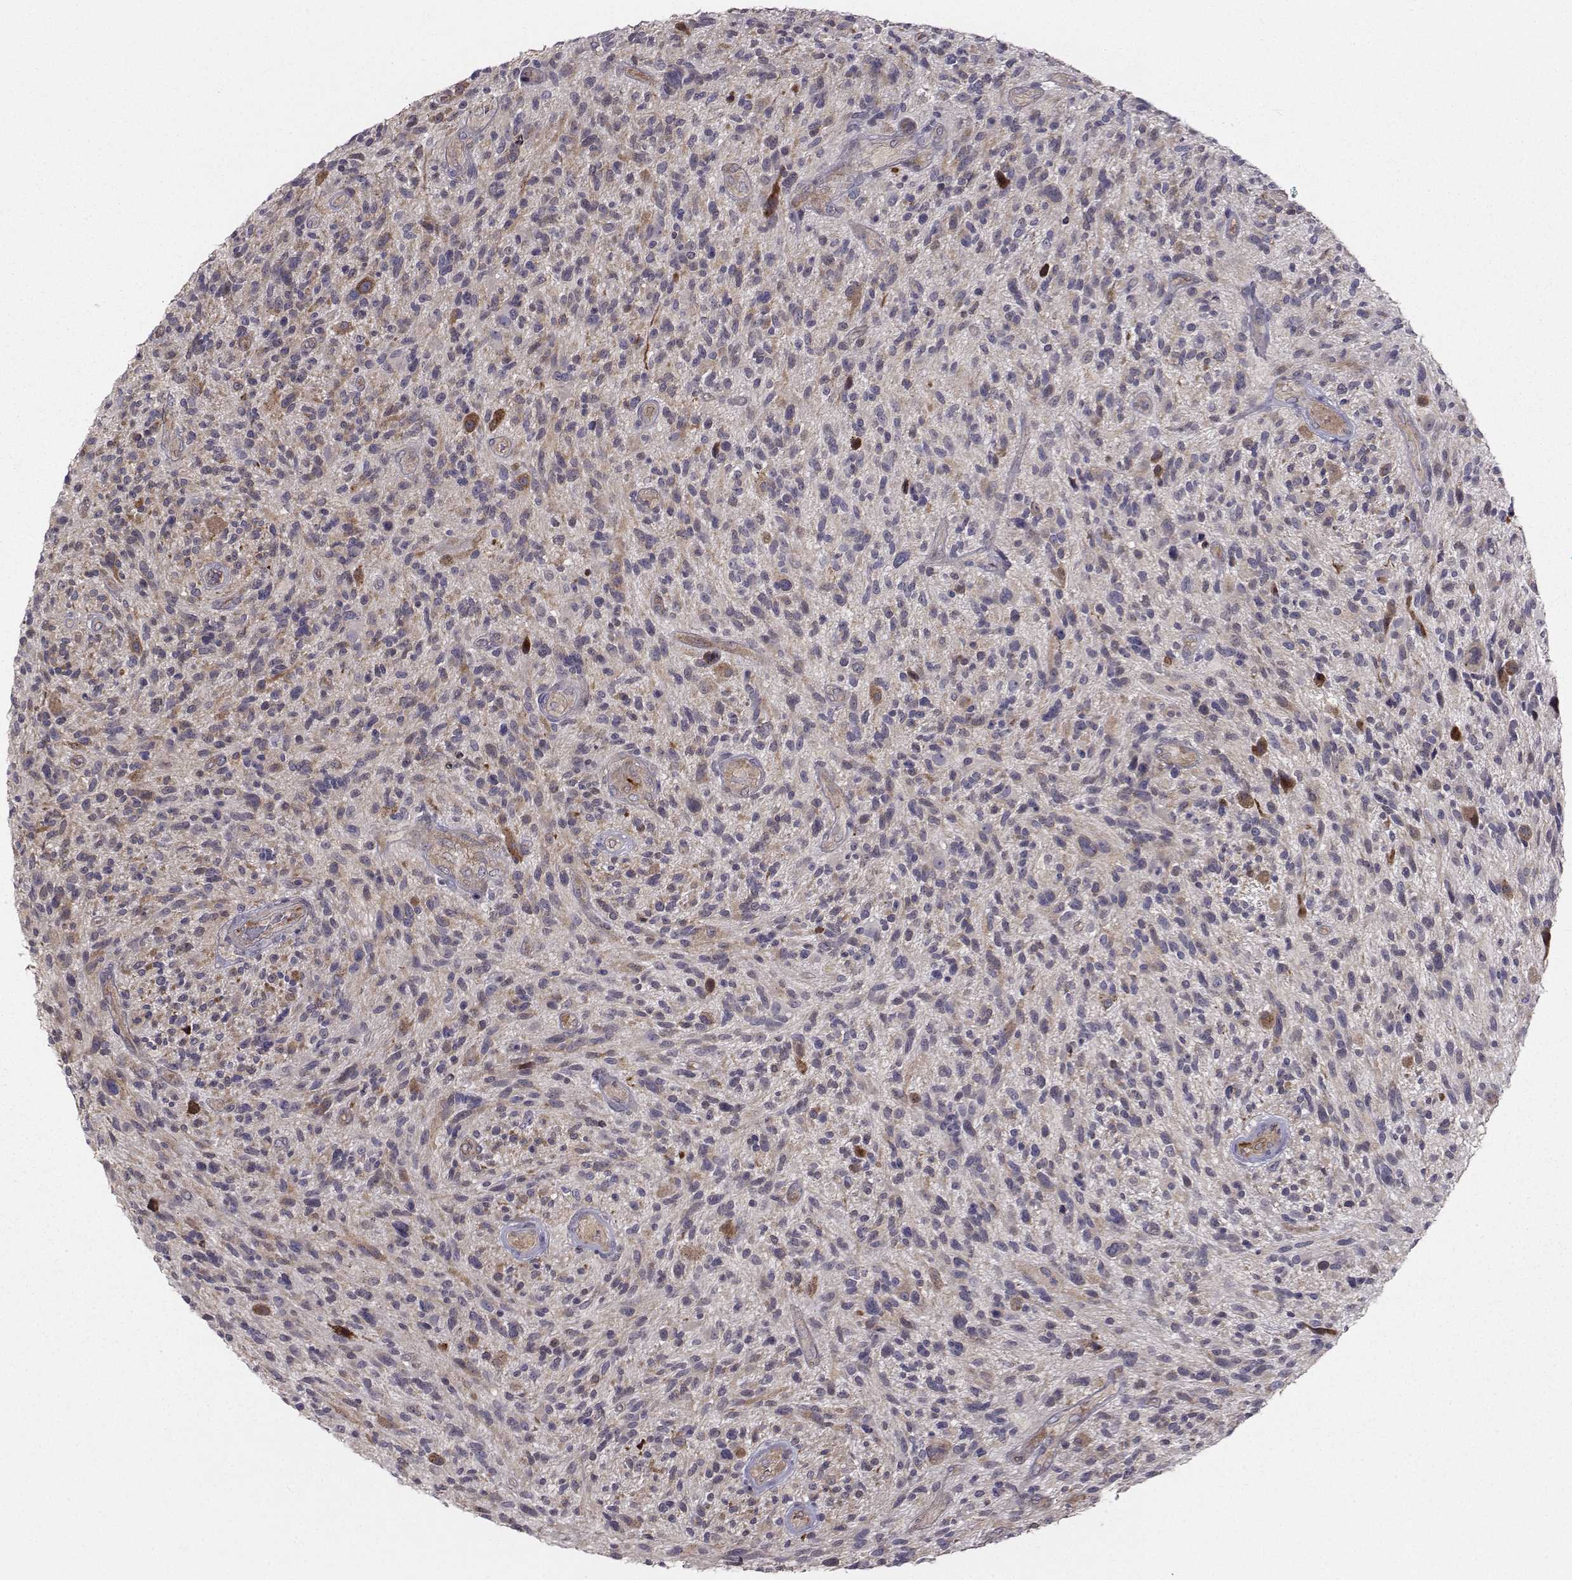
{"staining": {"intensity": "negative", "quantity": "none", "location": "none"}, "tissue": "glioma", "cell_type": "Tumor cells", "image_type": "cancer", "snomed": [{"axis": "morphology", "description": "Glioma, malignant, High grade"}, {"axis": "topography", "description": "Brain"}], "caption": "Tumor cells show no significant protein positivity in glioma.", "gene": "HSP90AB1", "patient": {"sex": "male", "age": 47}}